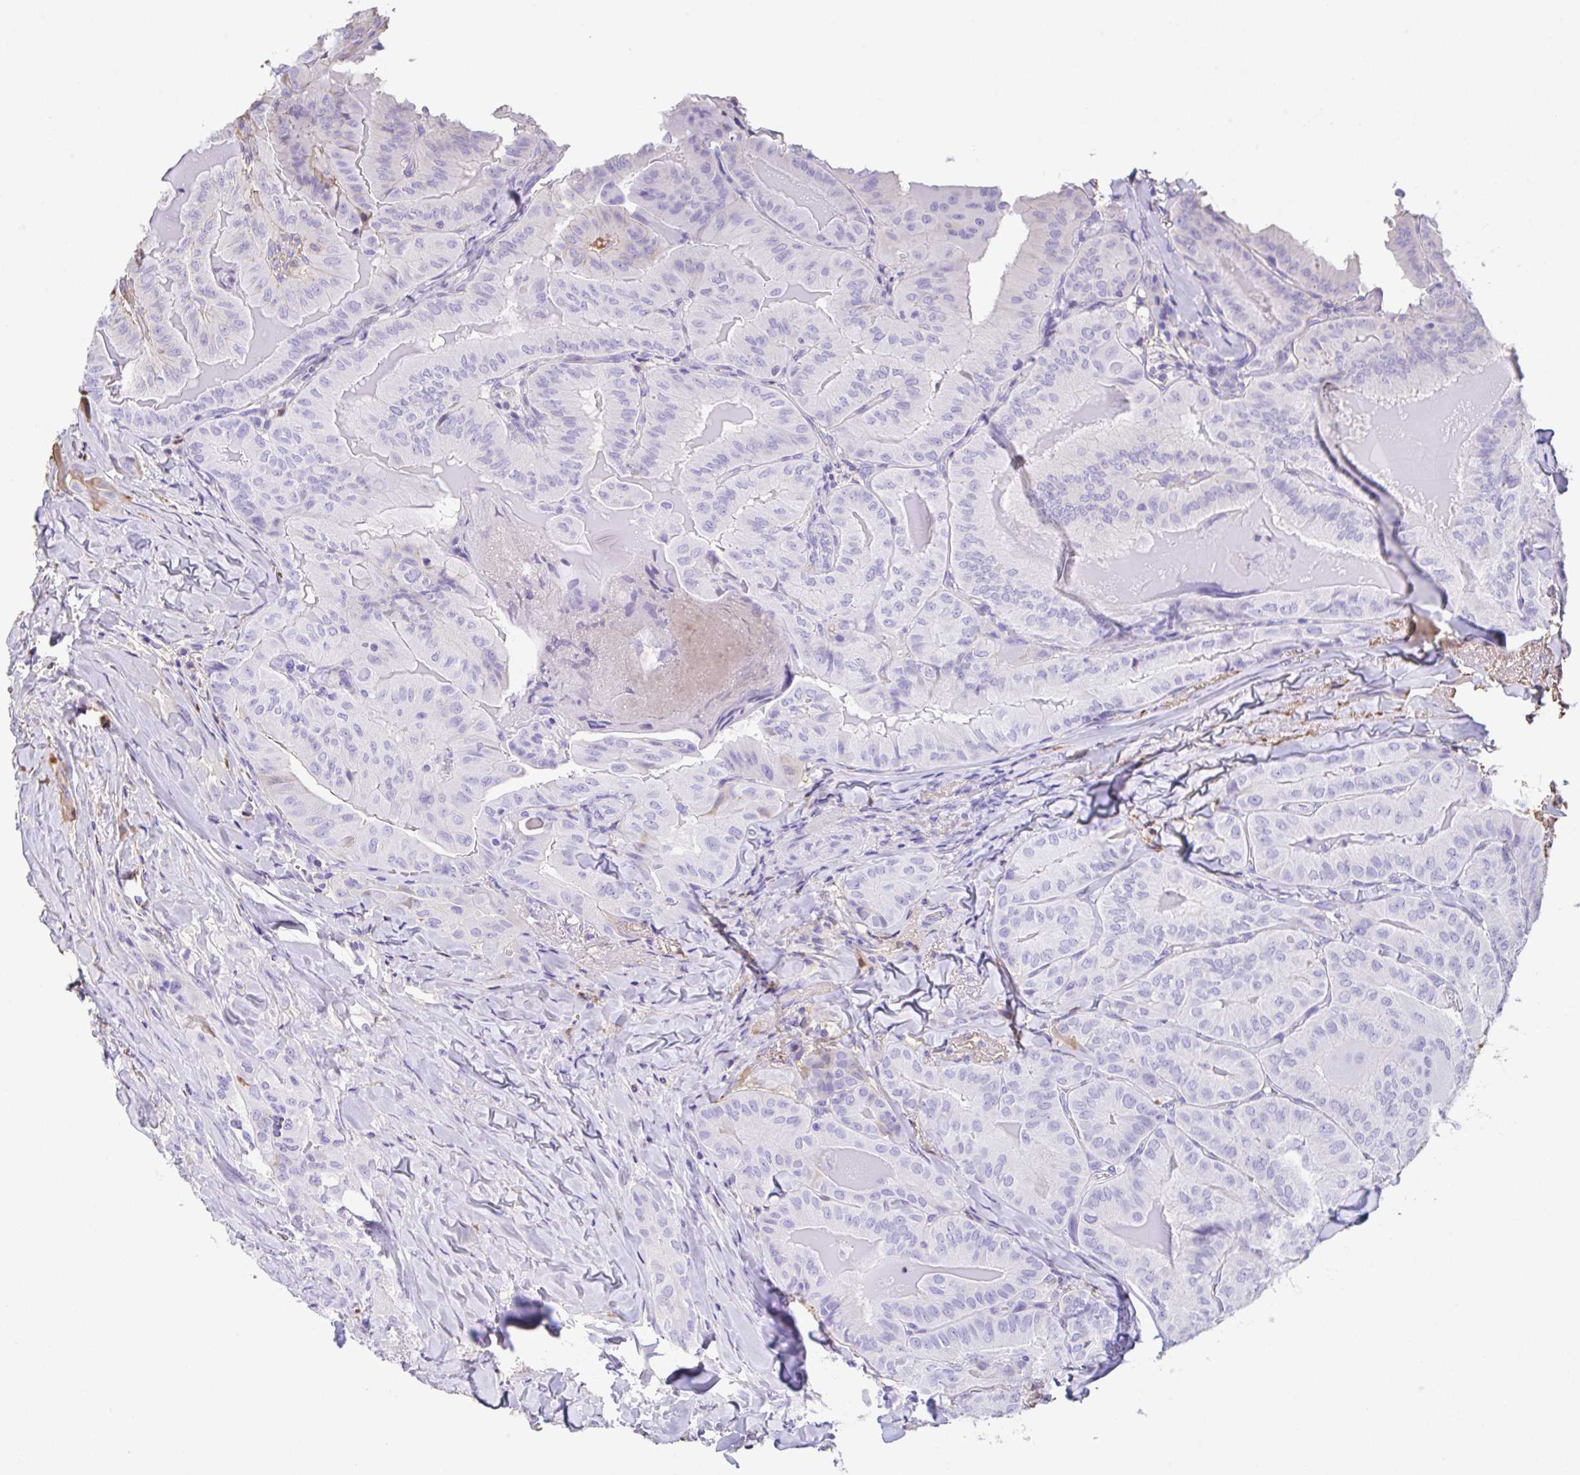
{"staining": {"intensity": "negative", "quantity": "none", "location": "none"}, "tissue": "thyroid cancer", "cell_type": "Tumor cells", "image_type": "cancer", "snomed": [{"axis": "morphology", "description": "Papillary adenocarcinoma, NOS"}, {"axis": "topography", "description": "Thyroid gland"}], "caption": "This is a image of immunohistochemistry (IHC) staining of papillary adenocarcinoma (thyroid), which shows no expression in tumor cells.", "gene": "HOXC12", "patient": {"sex": "female", "age": 68}}